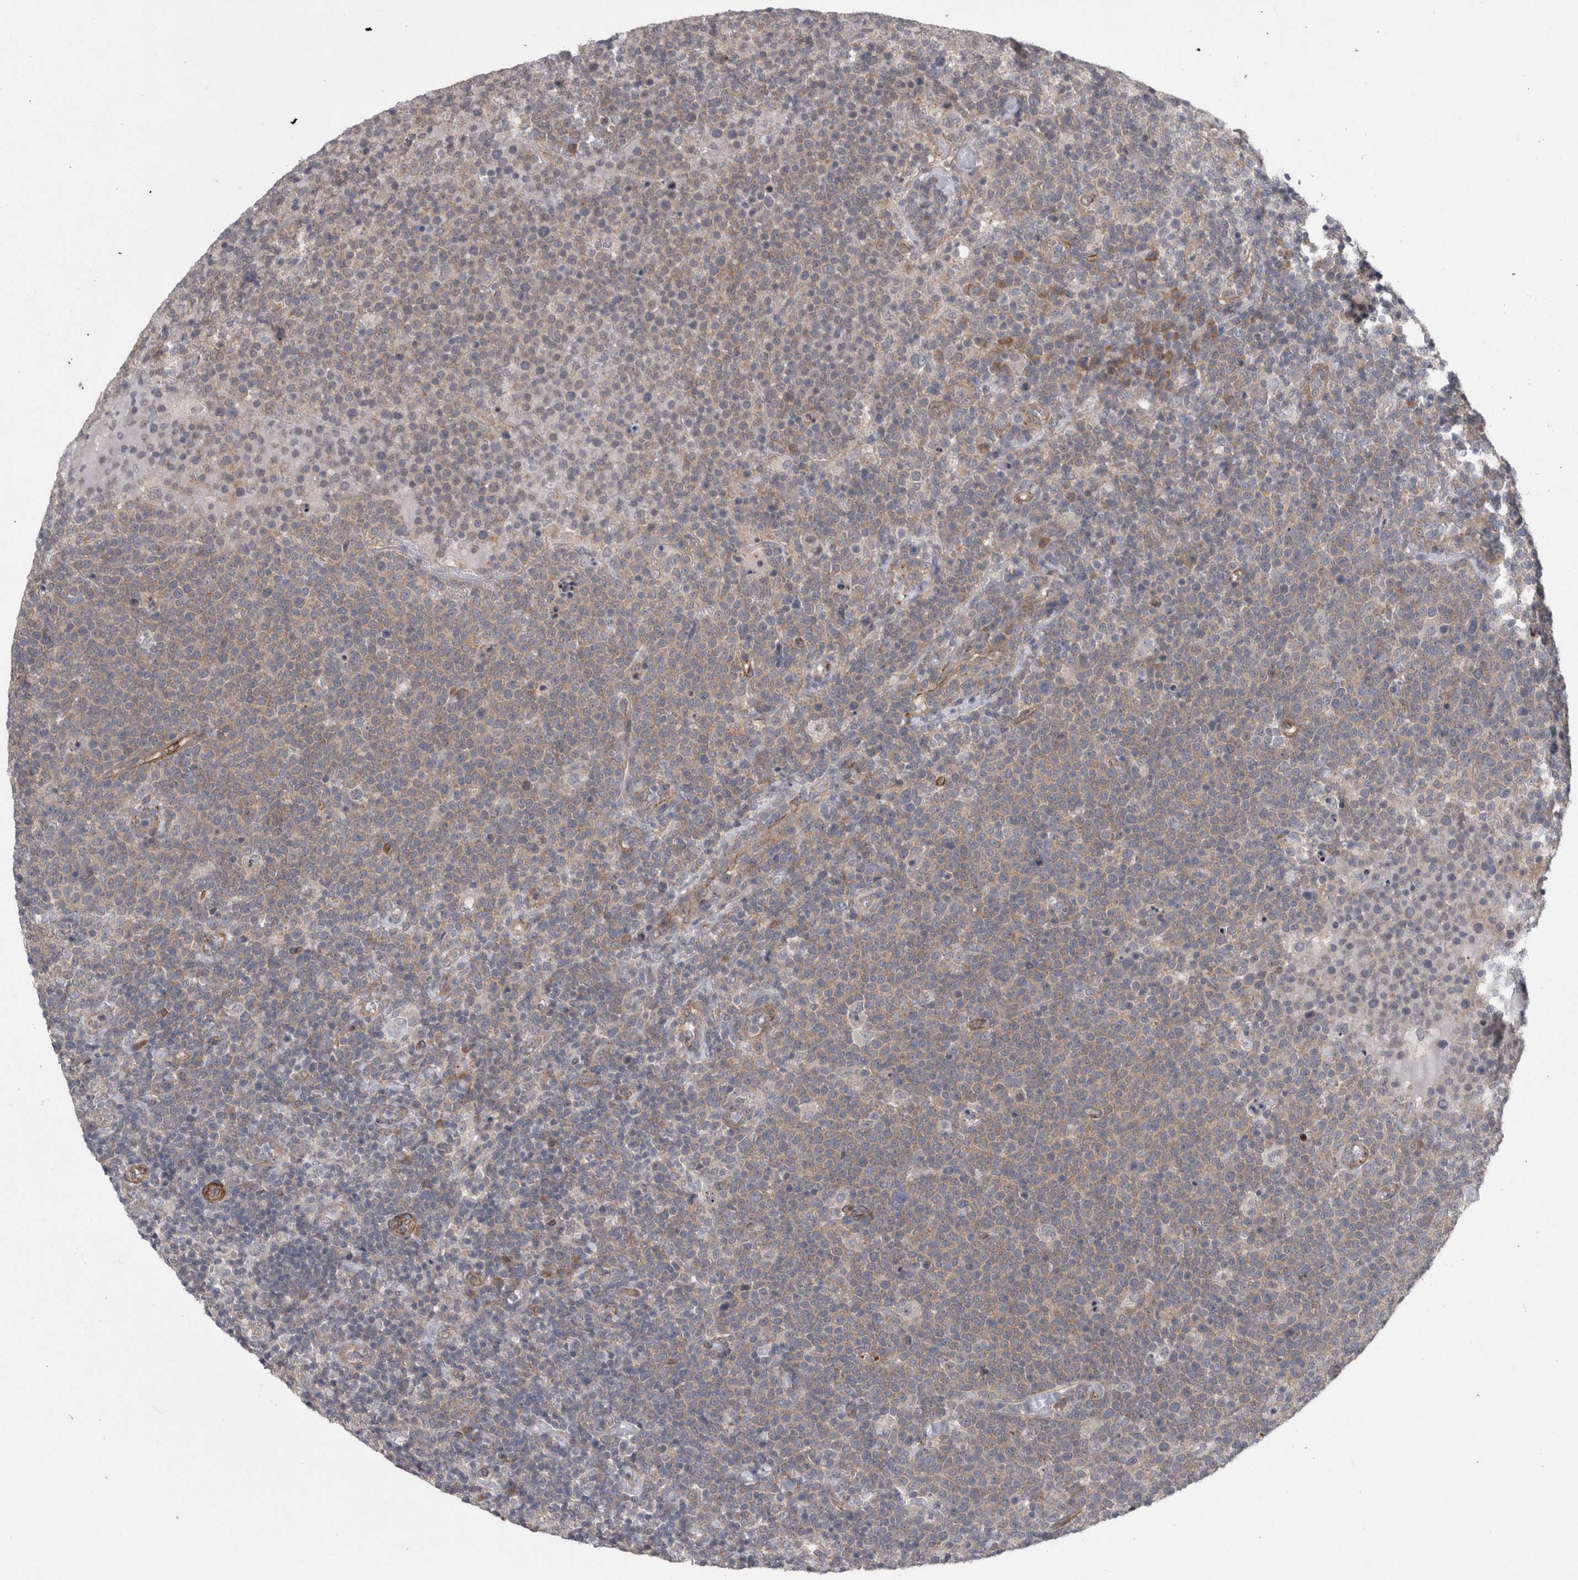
{"staining": {"intensity": "weak", "quantity": "25%-75%", "location": "cytoplasmic/membranous"}, "tissue": "lymphoma", "cell_type": "Tumor cells", "image_type": "cancer", "snomed": [{"axis": "morphology", "description": "Malignant lymphoma, non-Hodgkin's type, High grade"}, {"axis": "topography", "description": "Lymph node"}], "caption": "Immunohistochemical staining of human high-grade malignant lymphoma, non-Hodgkin's type shows weak cytoplasmic/membranous protein staining in approximately 25%-75% of tumor cells. (Stains: DAB in brown, nuclei in blue, Microscopy: brightfield microscopy at high magnification).", "gene": "DDX6", "patient": {"sex": "male", "age": 61}}